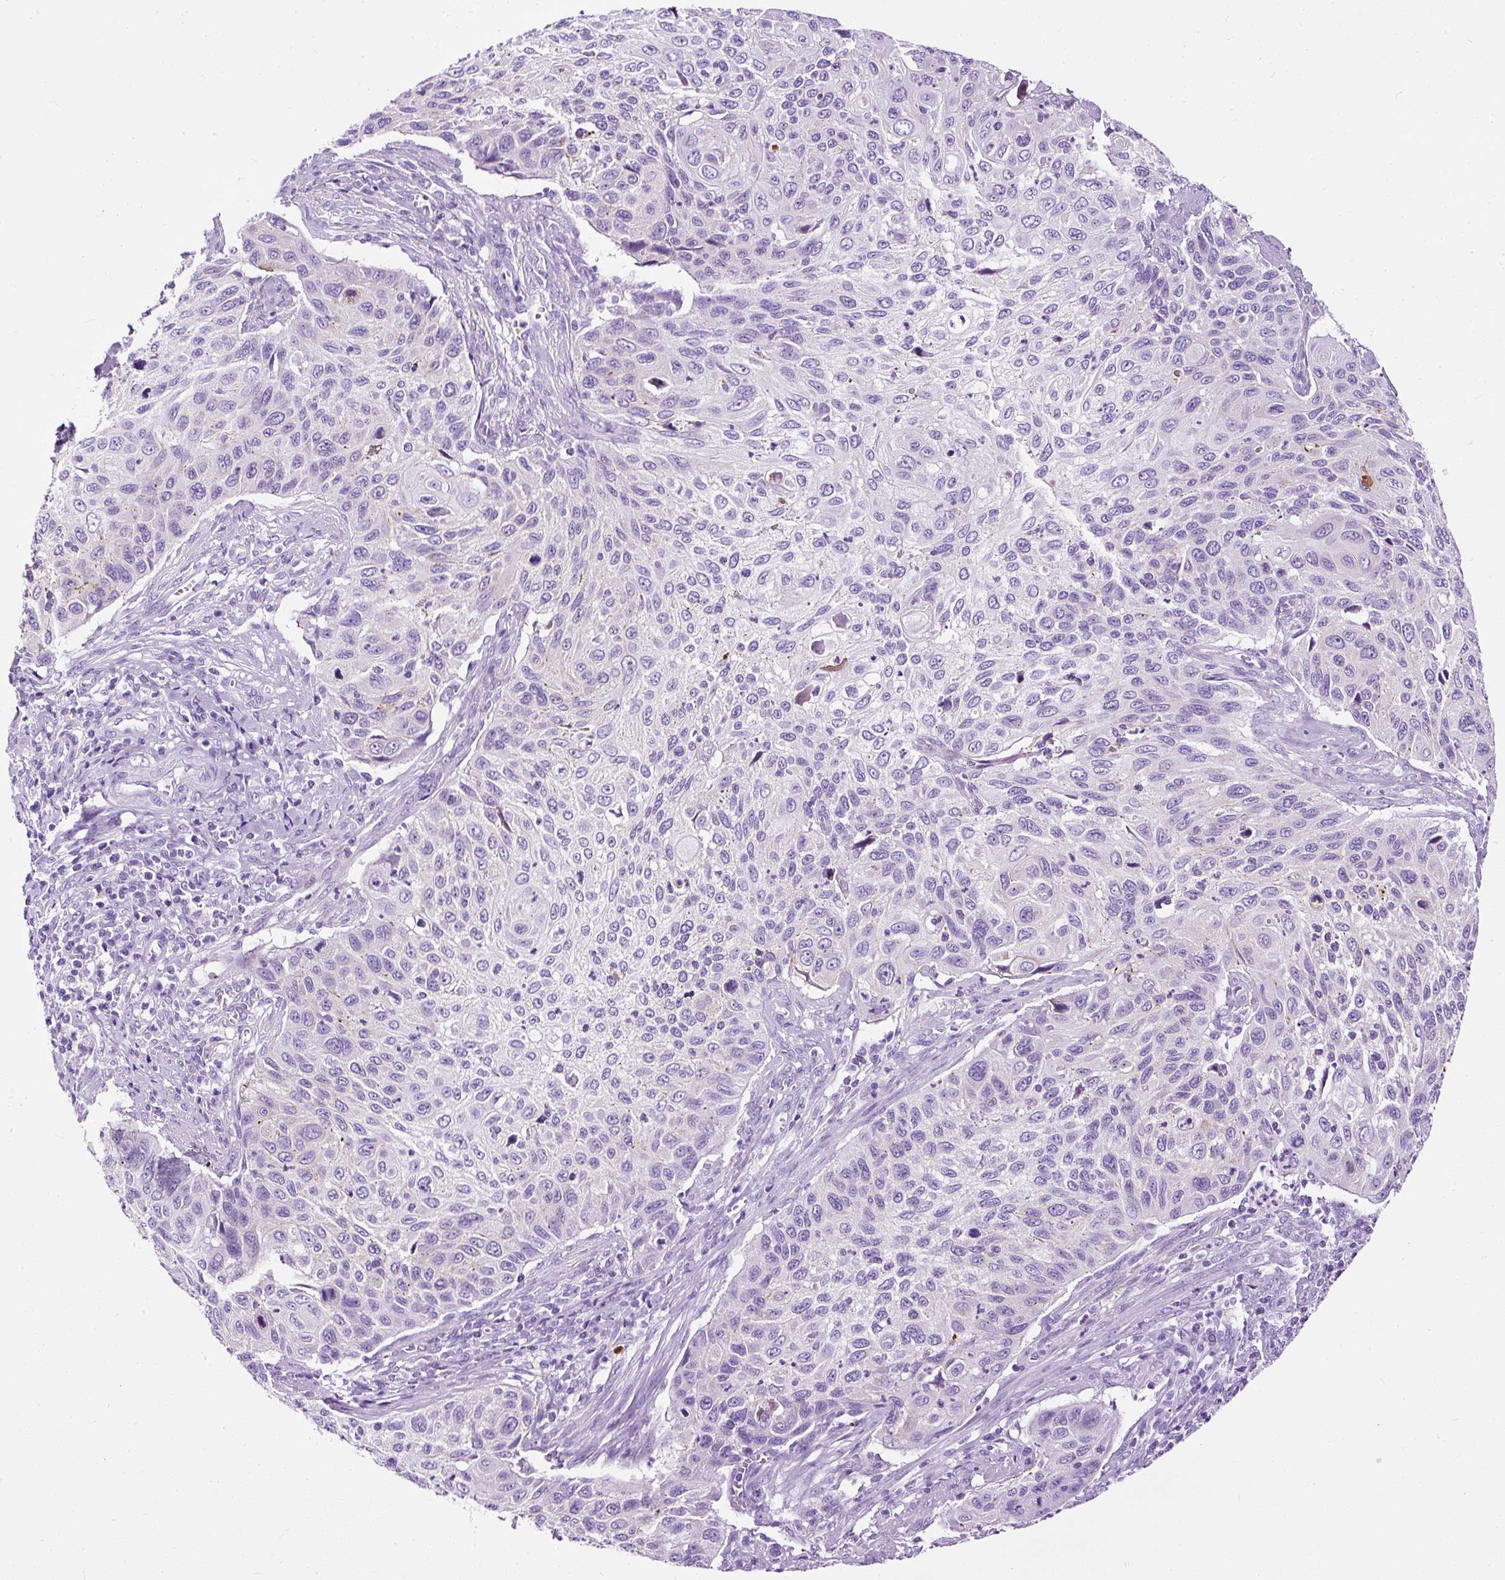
{"staining": {"intensity": "negative", "quantity": "none", "location": "none"}, "tissue": "cervical cancer", "cell_type": "Tumor cells", "image_type": "cancer", "snomed": [{"axis": "morphology", "description": "Squamous cell carcinoma, NOS"}, {"axis": "topography", "description": "Cervix"}], "caption": "A micrograph of human squamous cell carcinoma (cervical) is negative for staining in tumor cells.", "gene": "NTS", "patient": {"sex": "female", "age": 70}}